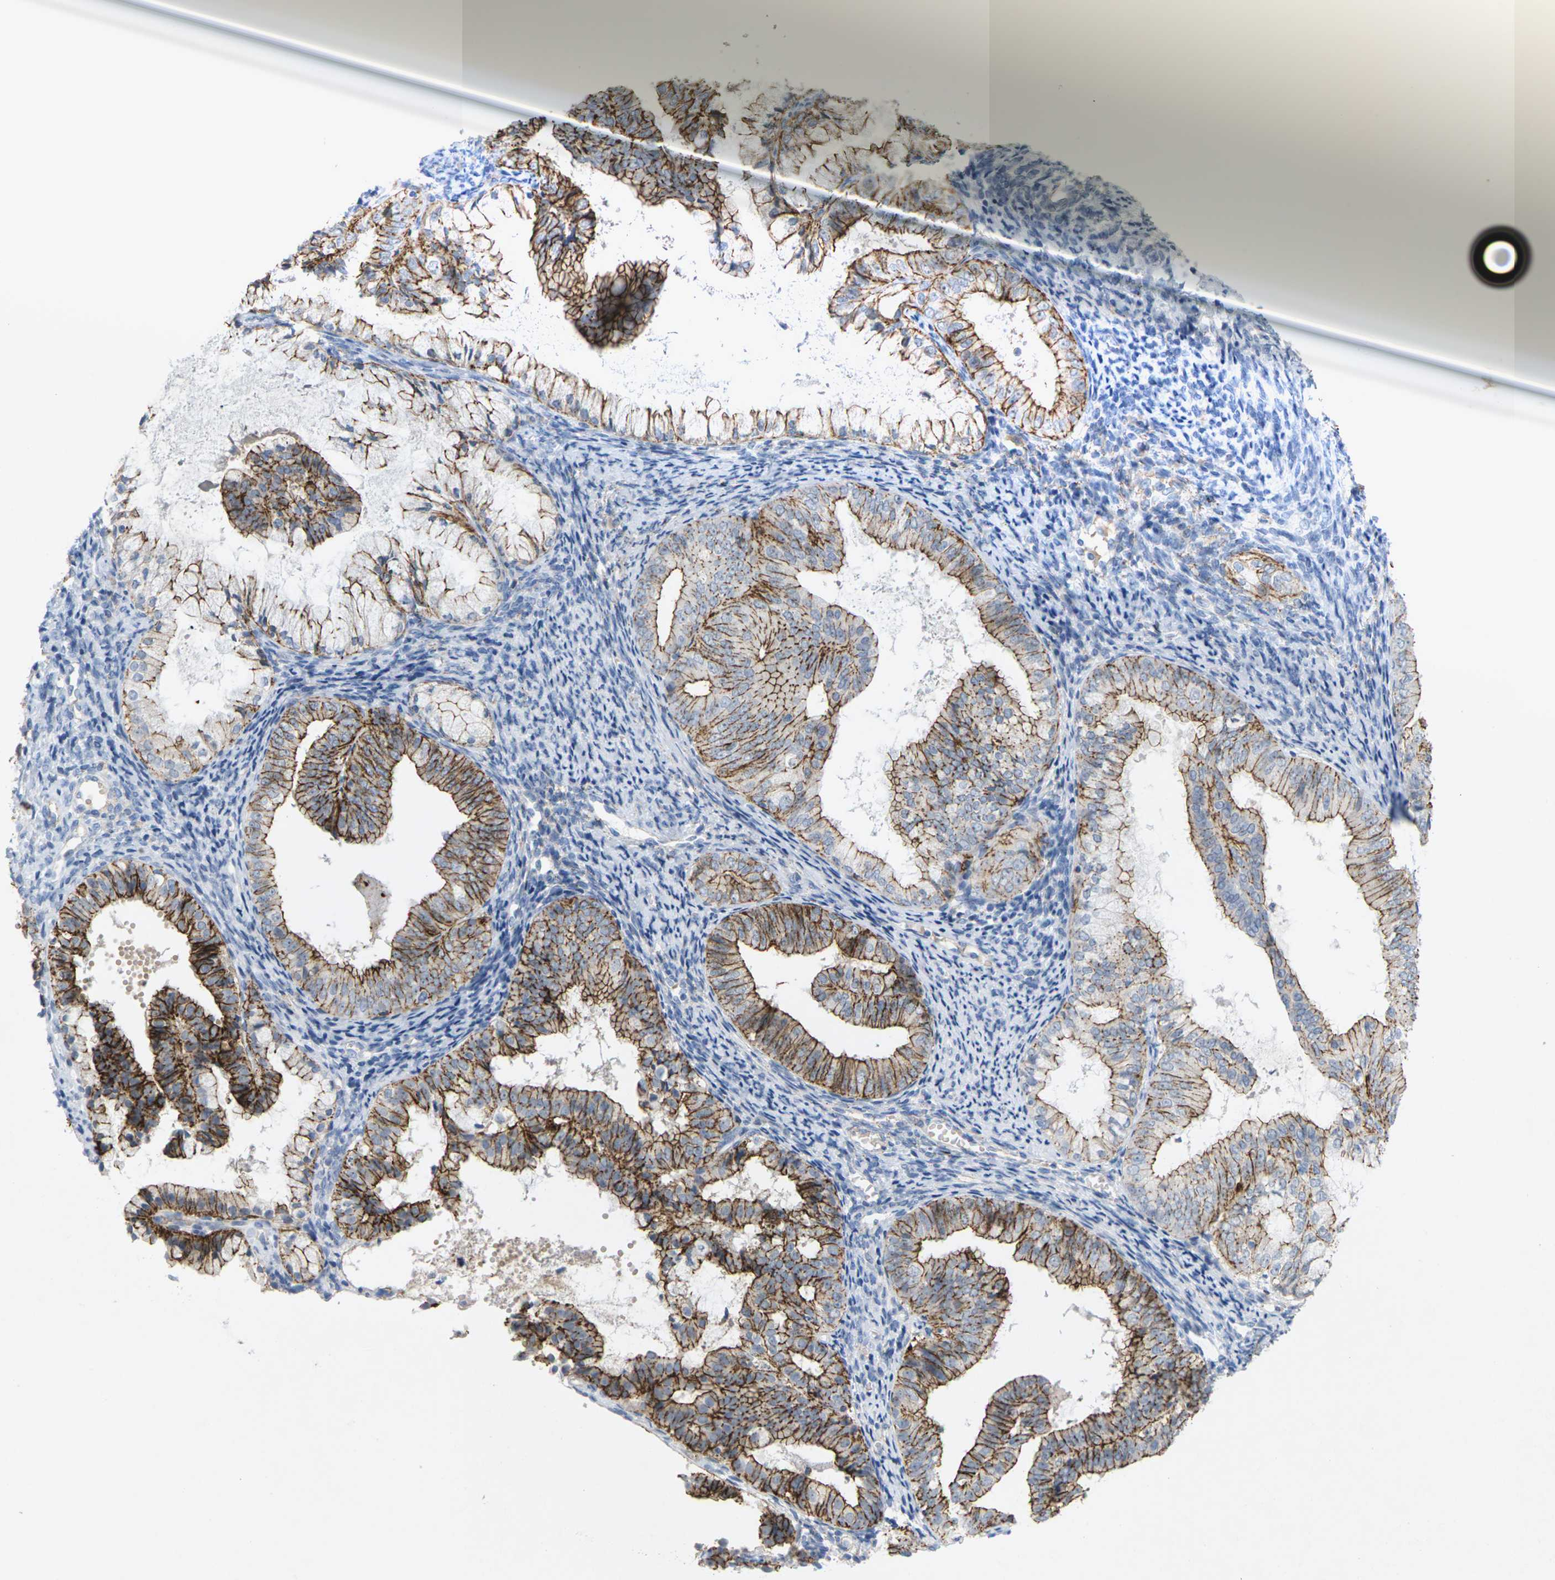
{"staining": {"intensity": "strong", "quantity": ">75%", "location": "cytoplasmic/membranous"}, "tissue": "endometrial cancer", "cell_type": "Tumor cells", "image_type": "cancer", "snomed": [{"axis": "morphology", "description": "Adenocarcinoma, NOS"}, {"axis": "topography", "description": "Endometrium"}], "caption": "Strong cytoplasmic/membranous staining is appreciated in about >75% of tumor cells in adenocarcinoma (endometrial).", "gene": "CLDN3", "patient": {"sex": "female", "age": 63}}